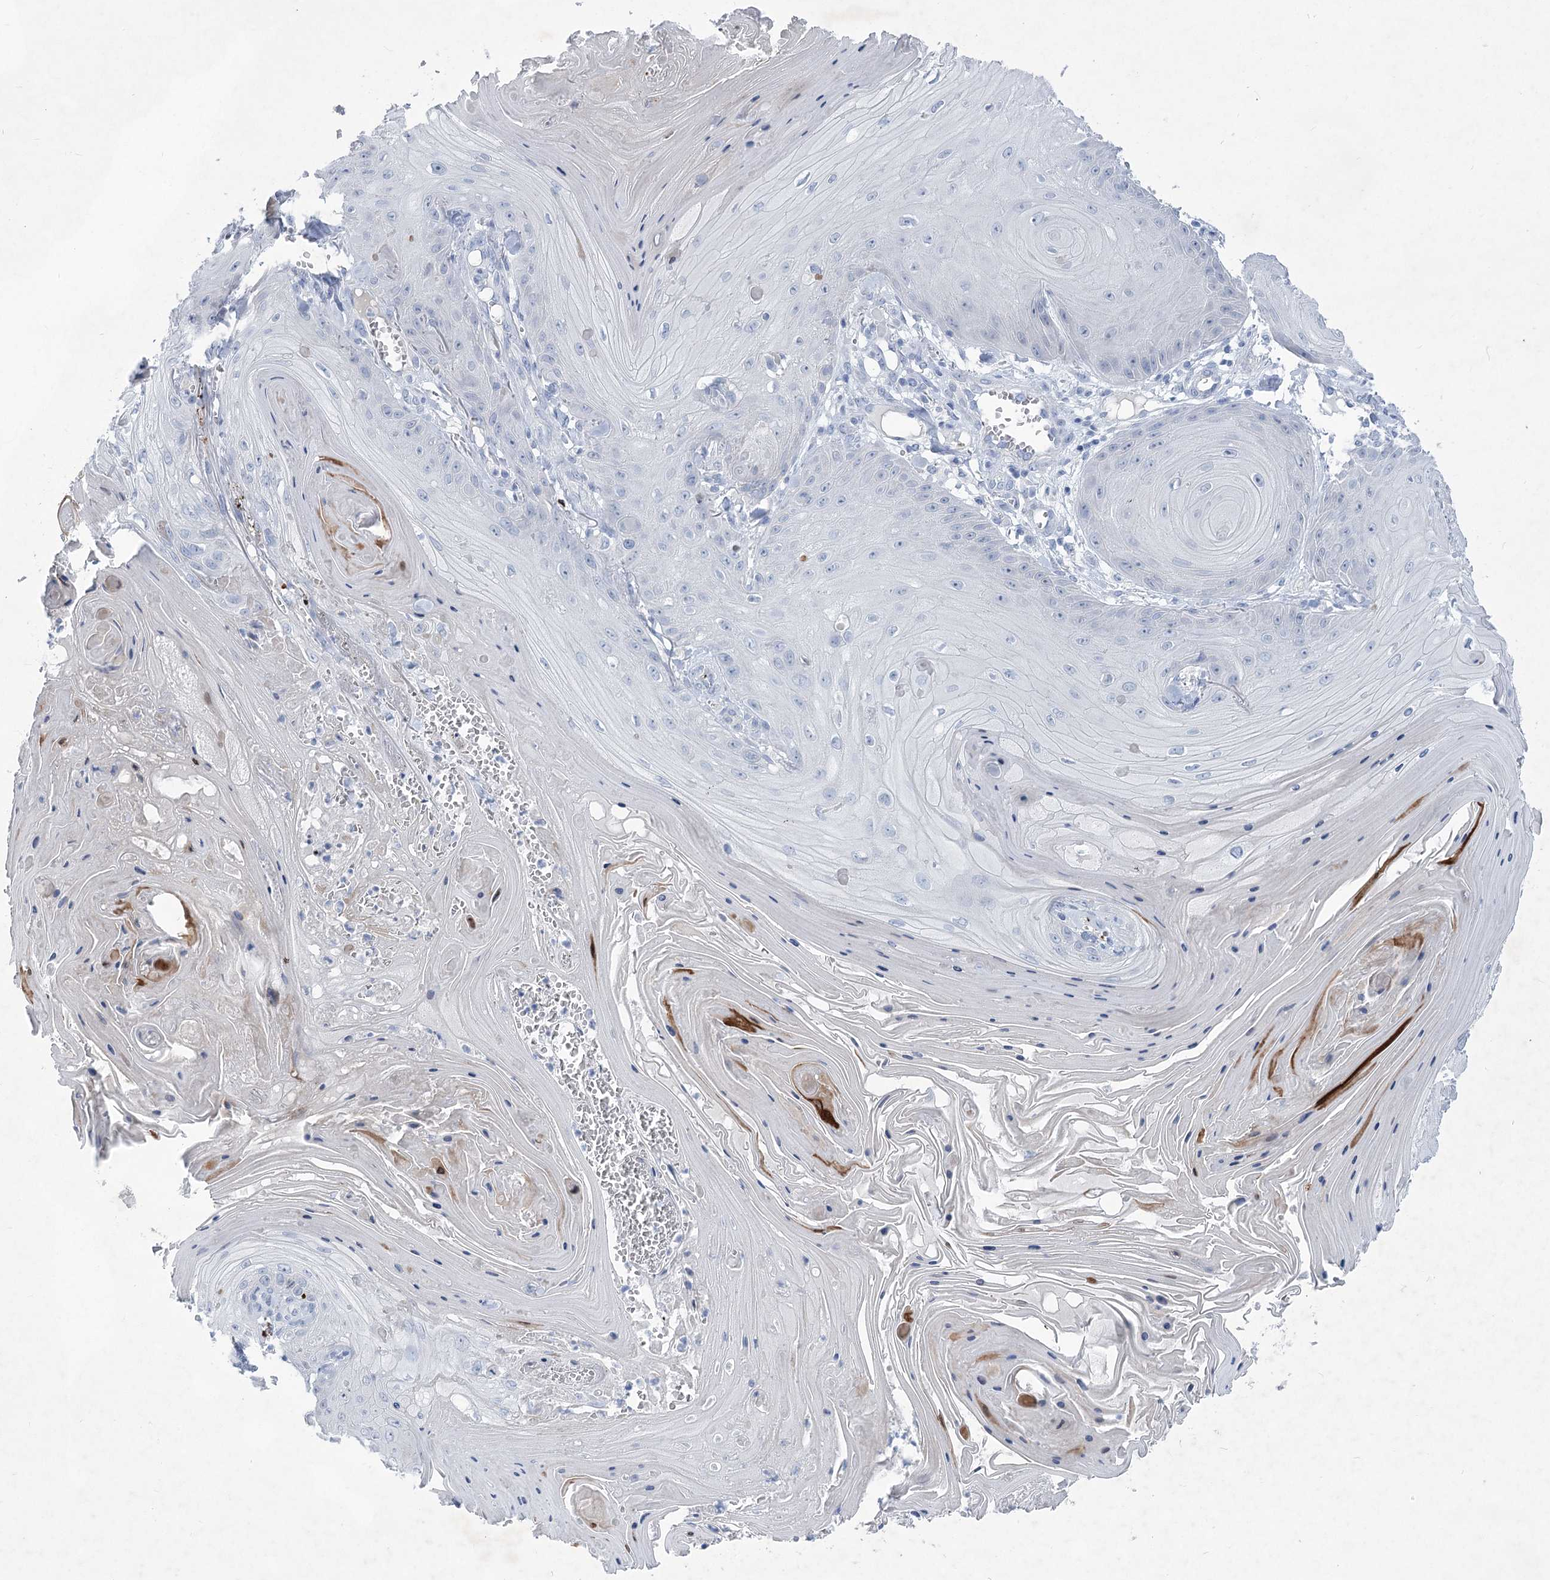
{"staining": {"intensity": "negative", "quantity": "none", "location": "none"}, "tissue": "skin cancer", "cell_type": "Tumor cells", "image_type": "cancer", "snomed": [{"axis": "morphology", "description": "Squamous cell carcinoma, NOS"}, {"axis": "topography", "description": "Skin"}], "caption": "Immunohistochemistry (IHC) micrograph of human skin cancer stained for a protein (brown), which displays no staining in tumor cells.", "gene": "WDR74", "patient": {"sex": "male", "age": 74}}